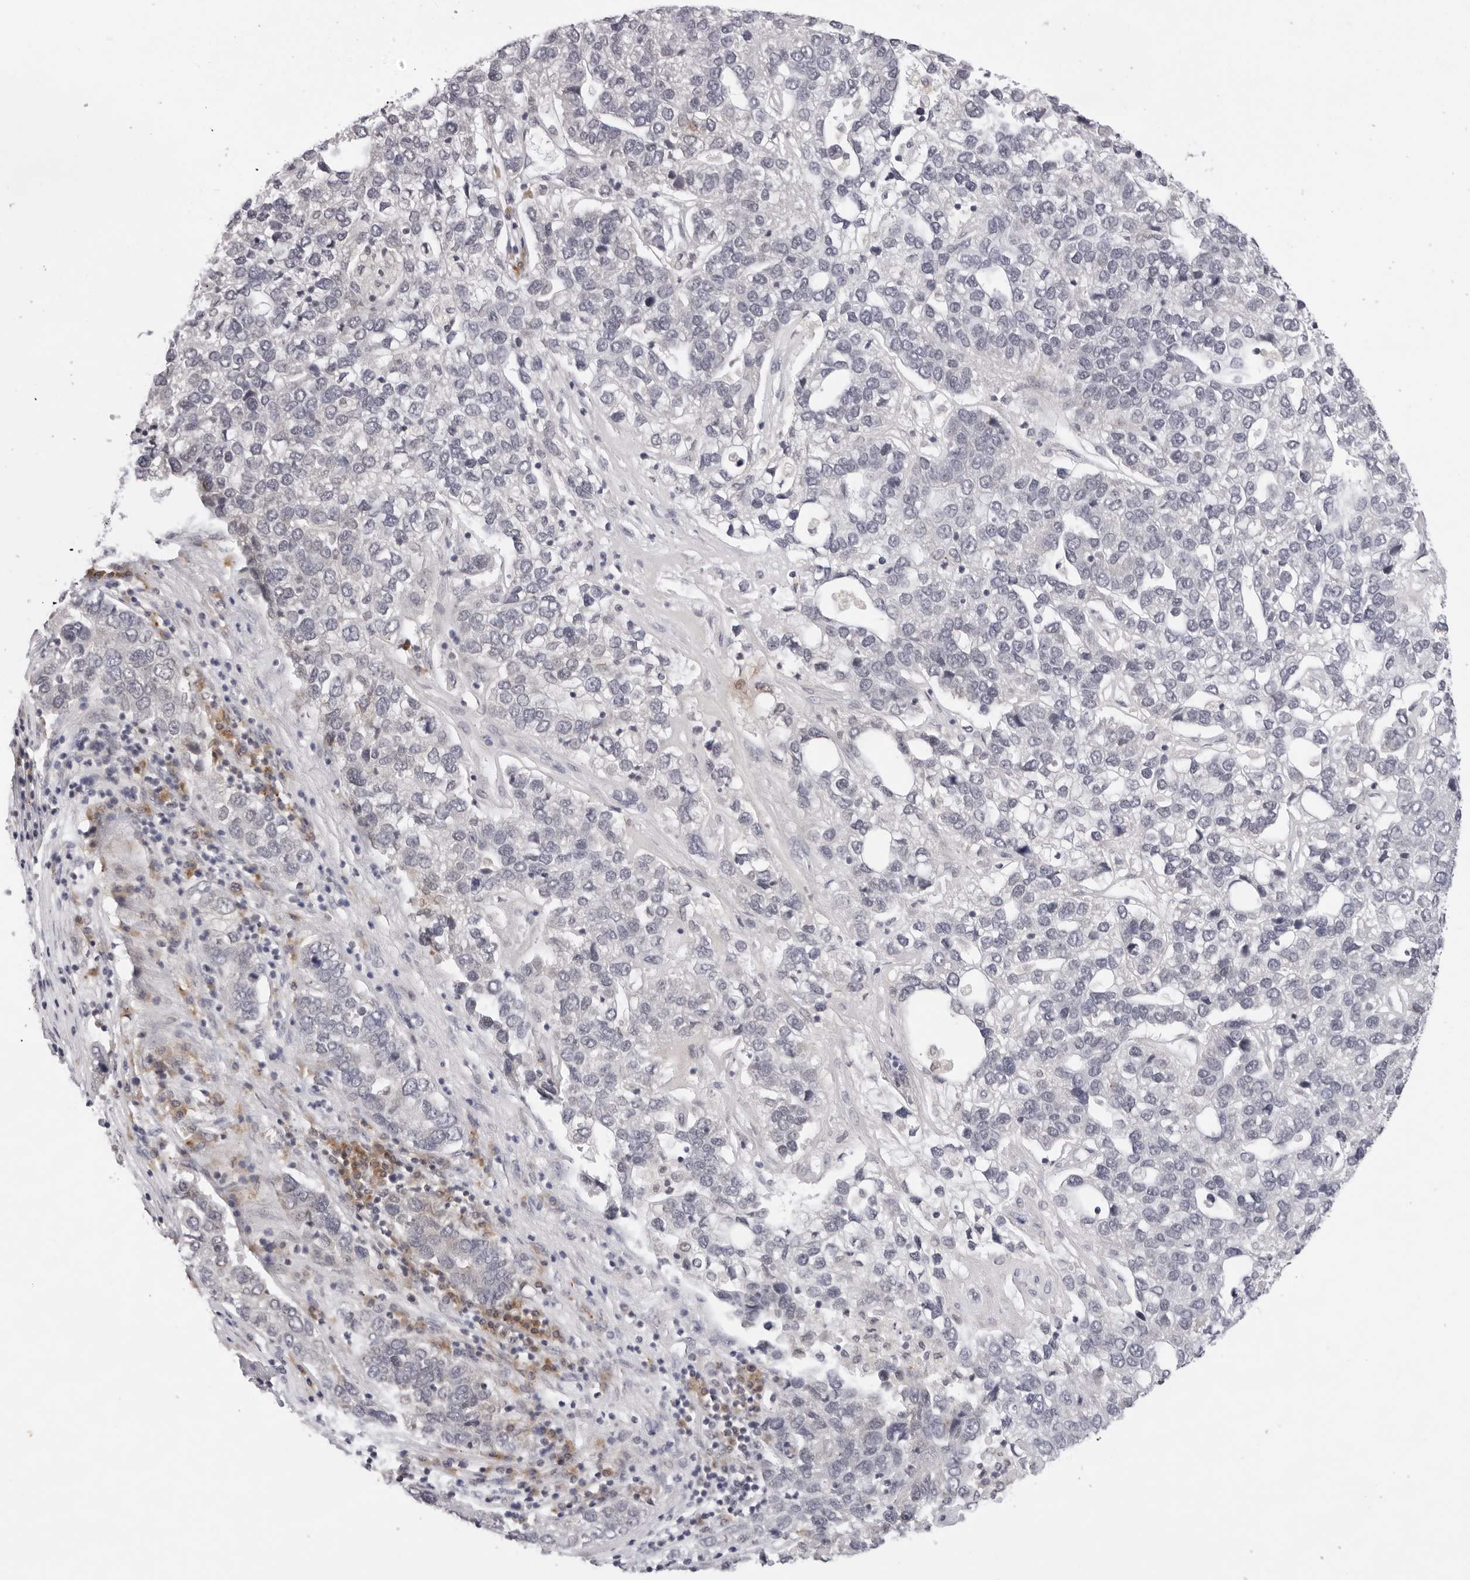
{"staining": {"intensity": "negative", "quantity": "none", "location": "none"}, "tissue": "pancreatic cancer", "cell_type": "Tumor cells", "image_type": "cancer", "snomed": [{"axis": "morphology", "description": "Adenocarcinoma, NOS"}, {"axis": "topography", "description": "Pancreas"}], "caption": "High magnification brightfield microscopy of pancreatic cancer stained with DAB (3,3'-diaminobenzidine) (brown) and counterstained with hematoxylin (blue): tumor cells show no significant expression.", "gene": "IL17RA", "patient": {"sex": "female", "age": 61}}